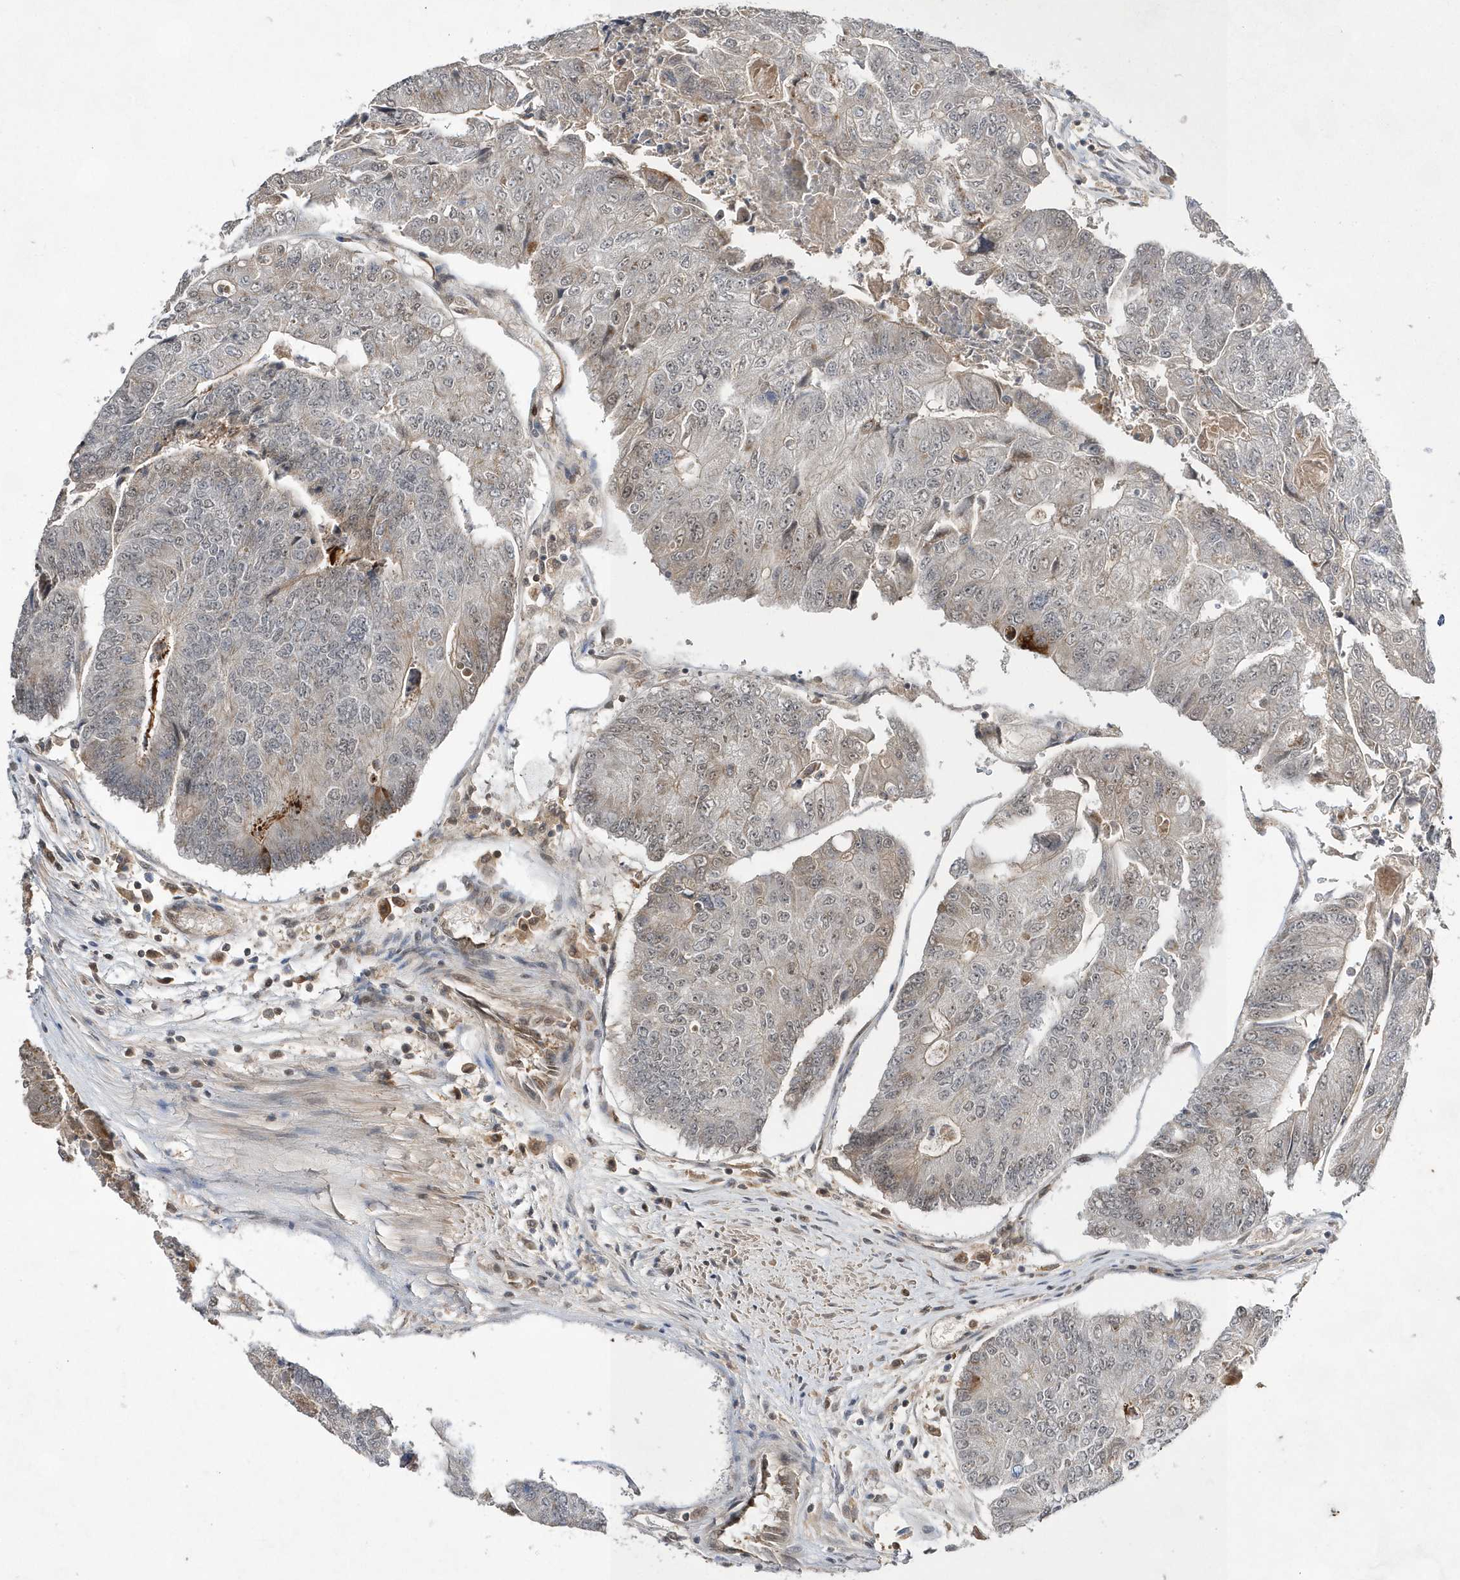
{"staining": {"intensity": "weak", "quantity": "<25%", "location": "nuclear"}, "tissue": "colorectal cancer", "cell_type": "Tumor cells", "image_type": "cancer", "snomed": [{"axis": "morphology", "description": "Adenocarcinoma, NOS"}, {"axis": "topography", "description": "Colon"}], "caption": "Tumor cells are negative for protein expression in human adenocarcinoma (colorectal).", "gene": "TMEM132B", "patient": {"sex": "female", "age": 67}}